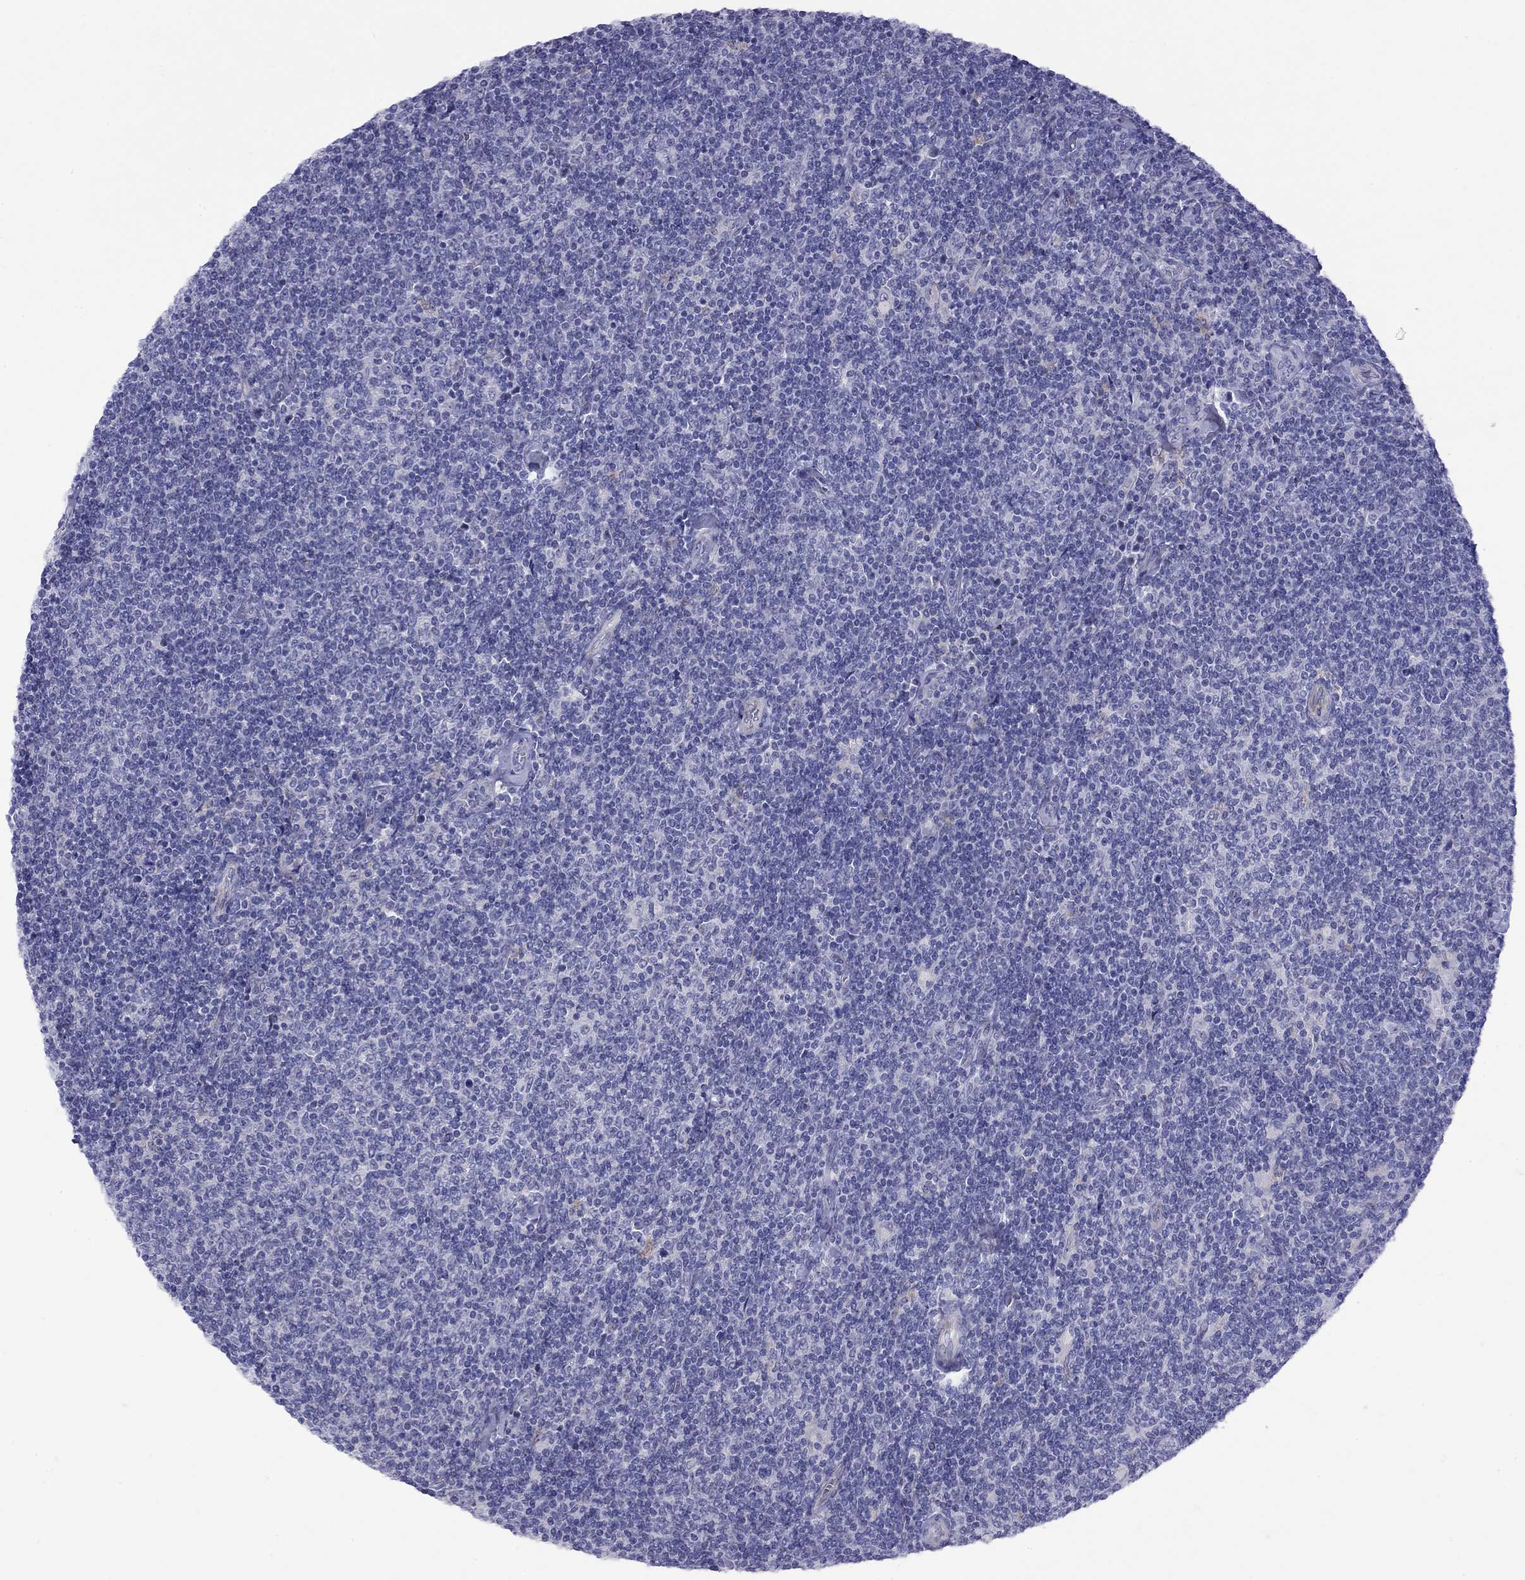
{"staining": {"intensity": "negative", "quantity": "none", "location": "none"}, "tissue": "lymphoma", "cell_type": "Tumor cells", "image_type": "cancer", "snomed": [{"axis": "morphology", "description": "Malignant lymphoma, non-Hodgkin's type, Low grade"}, {"axis": "topography", "description": "Lymph node"}], "caption": "Protein analysis of low-grade malignant lymphoma, non-Hodgkin's type demonstrates no significant positivity in tumor cells. (DAB immunohistochemistry (IHC) with hematoxylin counter stain).", "gene": "CPNE4", "patient": {"sex": "male", "age": 52}}